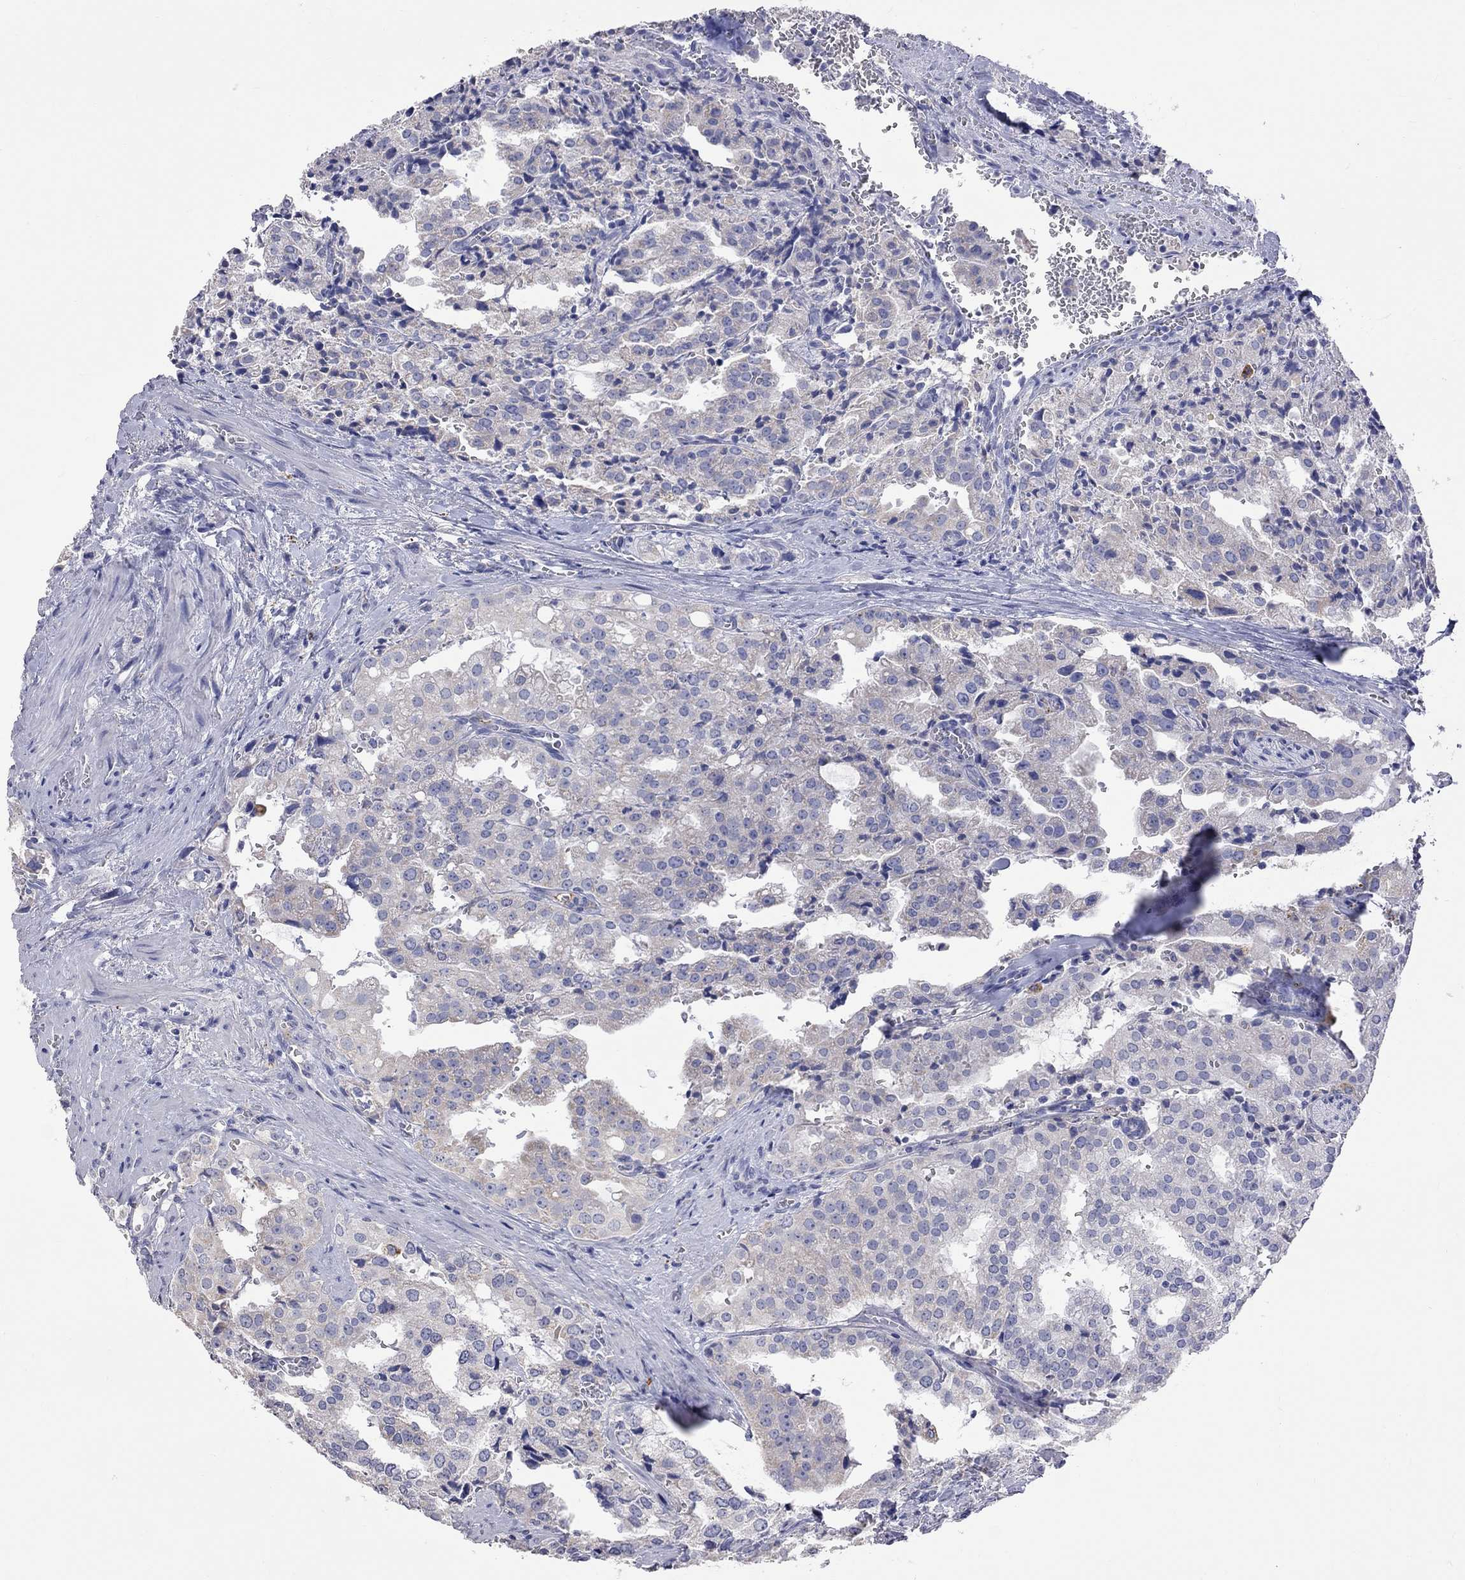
{"staining": {"intensity": "negative", "quantity": "none", "location": "none"}, "tissue": "prostate cancer", "cell_type": "Tumor cells", "image_type": "cancer", "snomed": [{"axis": "morphology", "description": "Adenocarcinoma, High grade"}, {"axis": "topography", "description": "Prostate"}], "caption": "The histopathology image reveals no significant expression in tumor cells of prostate adenocarcinoma (high-grade). (Stains: DAB (3,3'-diaminobenzidine) immunohistochemistry with hematoxylin counter stain, Microscopy: brightfield microscopy at high magnification).", "gene": "KCND2", "patient": {"sex": "male", "age": 68}}